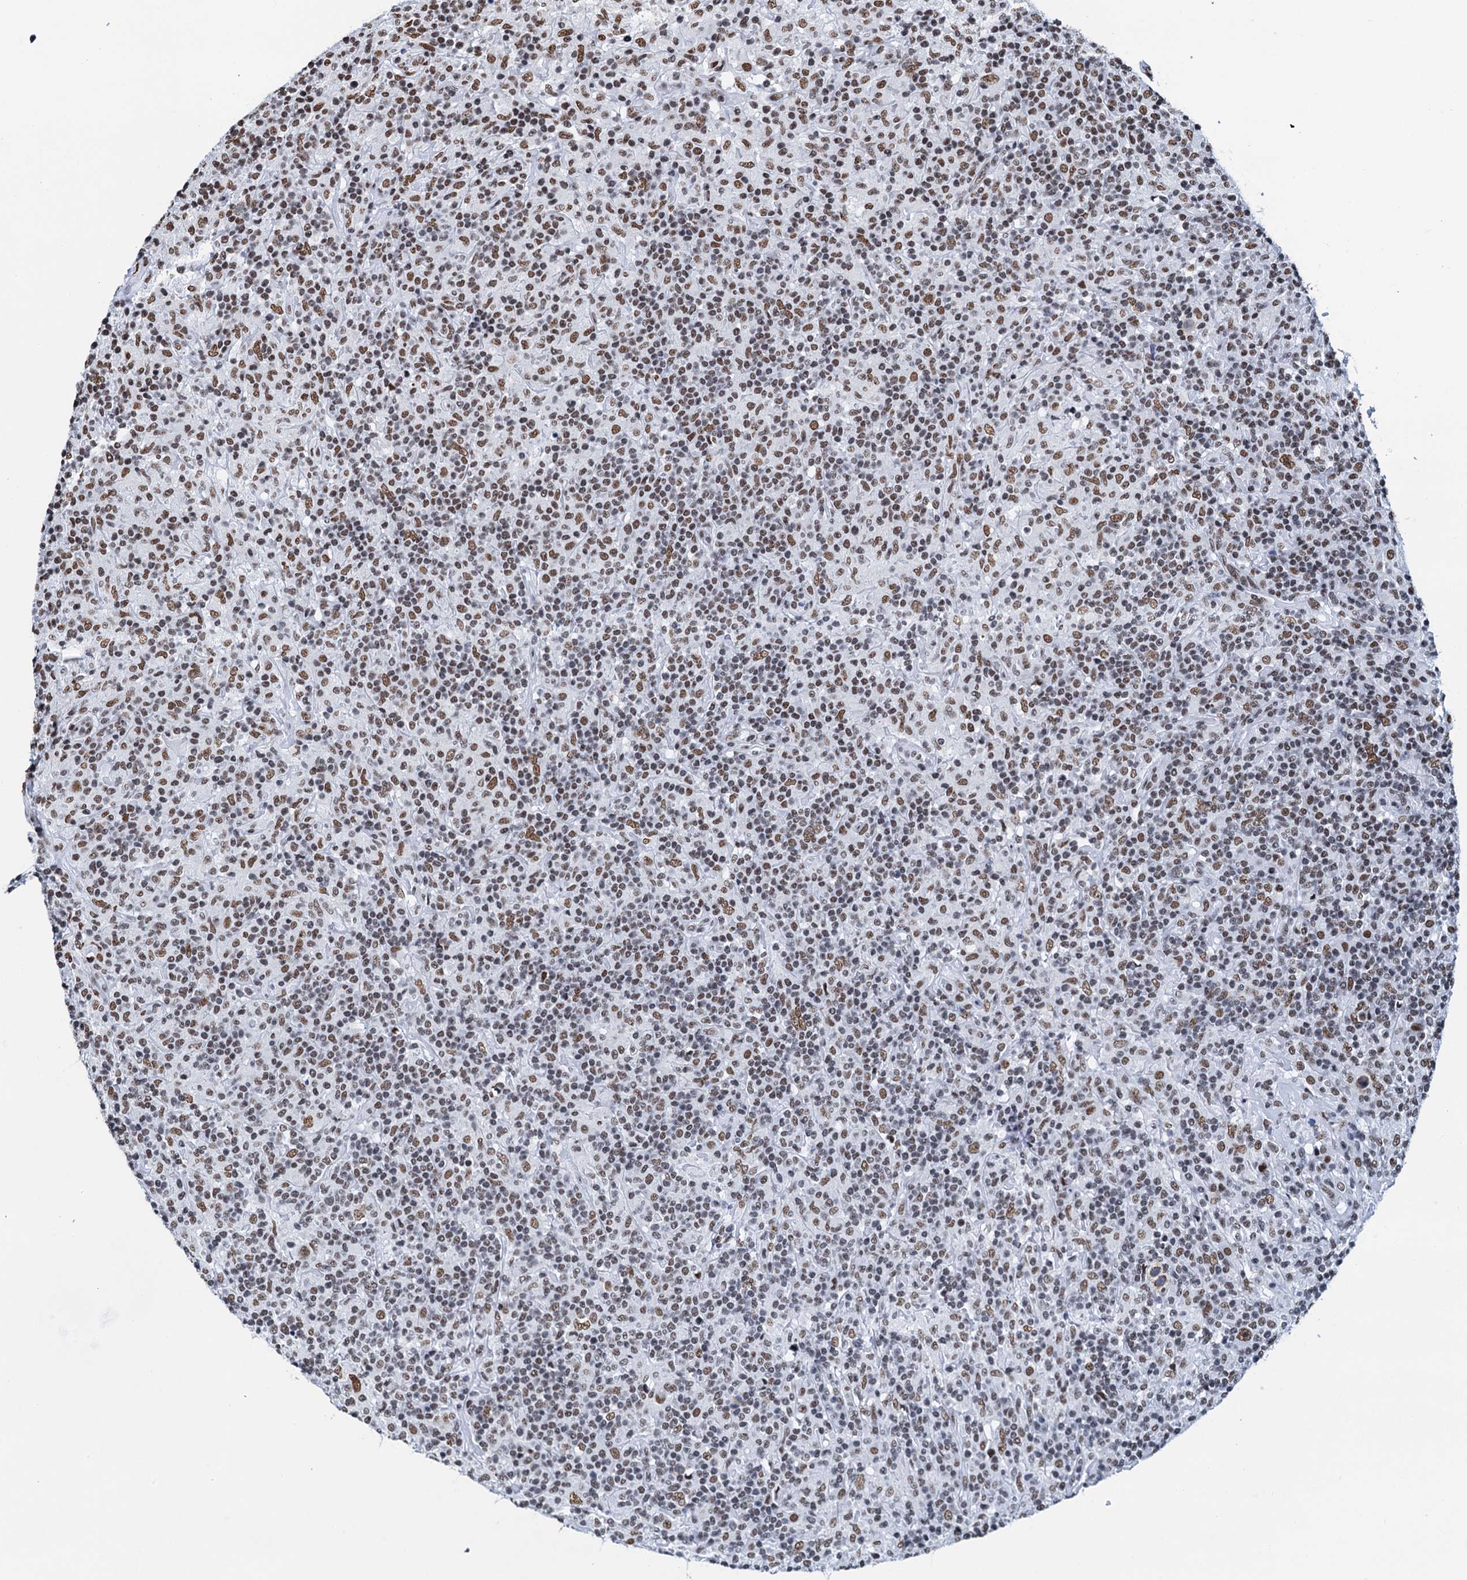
{"staining": {"intensity": "moderate", "quantity": ">75%", "location": "nuclear"}, "tissue": "lymphoma", "cell_type": "Tumor cells", "image_type": "cancer", "snomed": [{"axis": "morphology", "description": "Hodgkin's disease, NOS"}, {"axis": "topography", "description": "Lymph node"}], "caption": "Protein staining by IHC demonstrates moderate nuclear staining in approximately >75% of tumor cells in Hodgkin's disease.", "gene": "SLTM", "patient": {"sex": "male", "age": 70}}